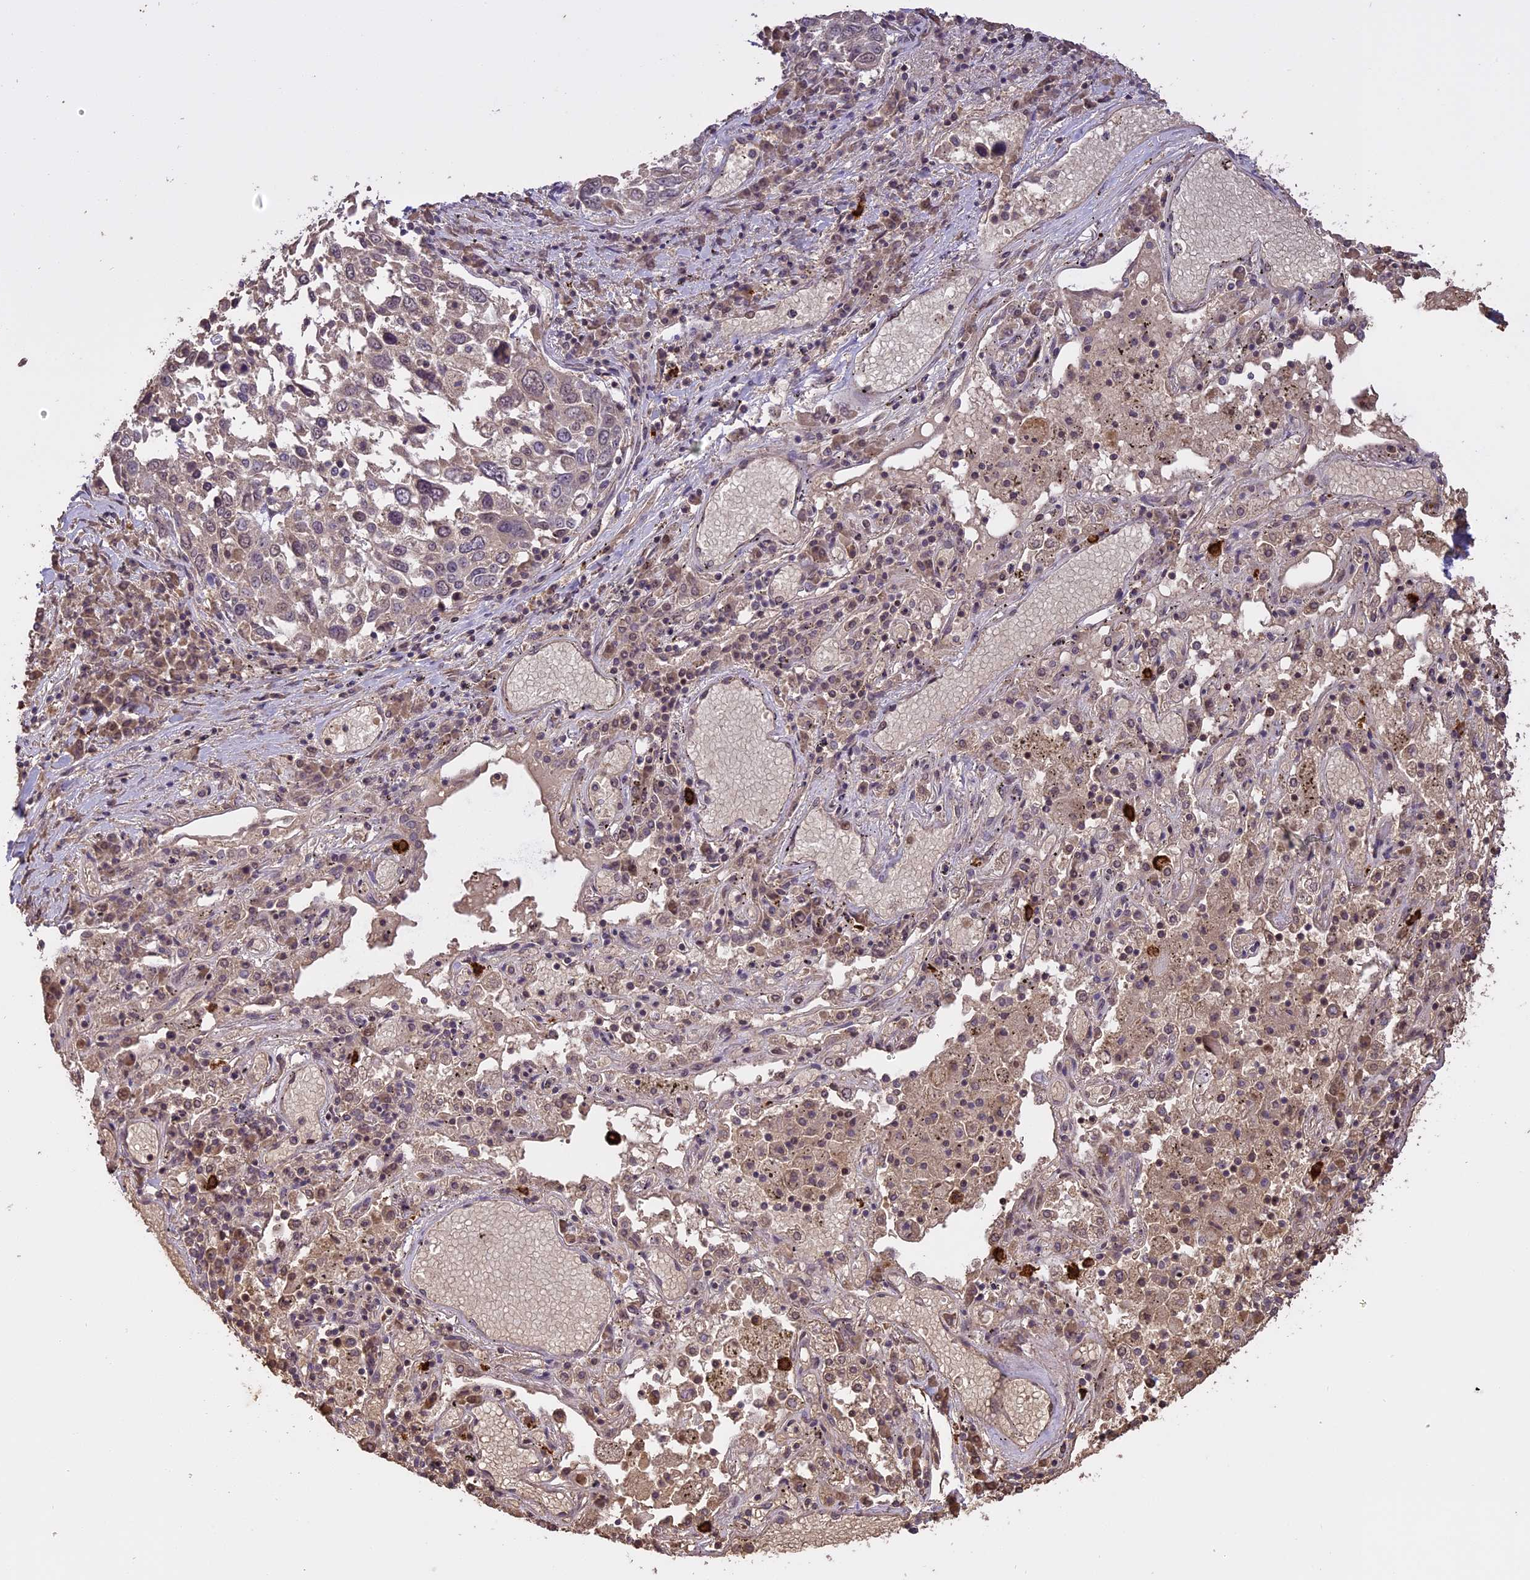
{"staining": {"intensity": "weak", "quantity": "<25%", "location": "cytoplasmic/membranous"}, "tissue": "lung cancer", "cell_type": "Tumor cells", "image_type": "cancer", "snomed": [{"axis": "morphology", "description": "Squamous cell carcinoma, NOS"}, {"axis": "topography", "description": "Lung"}], "caption": "Tumor cells show no significant protein staining in lung cancer.", "gene": "TIGD7", "patient": {"sex": "male", "age": 65}}